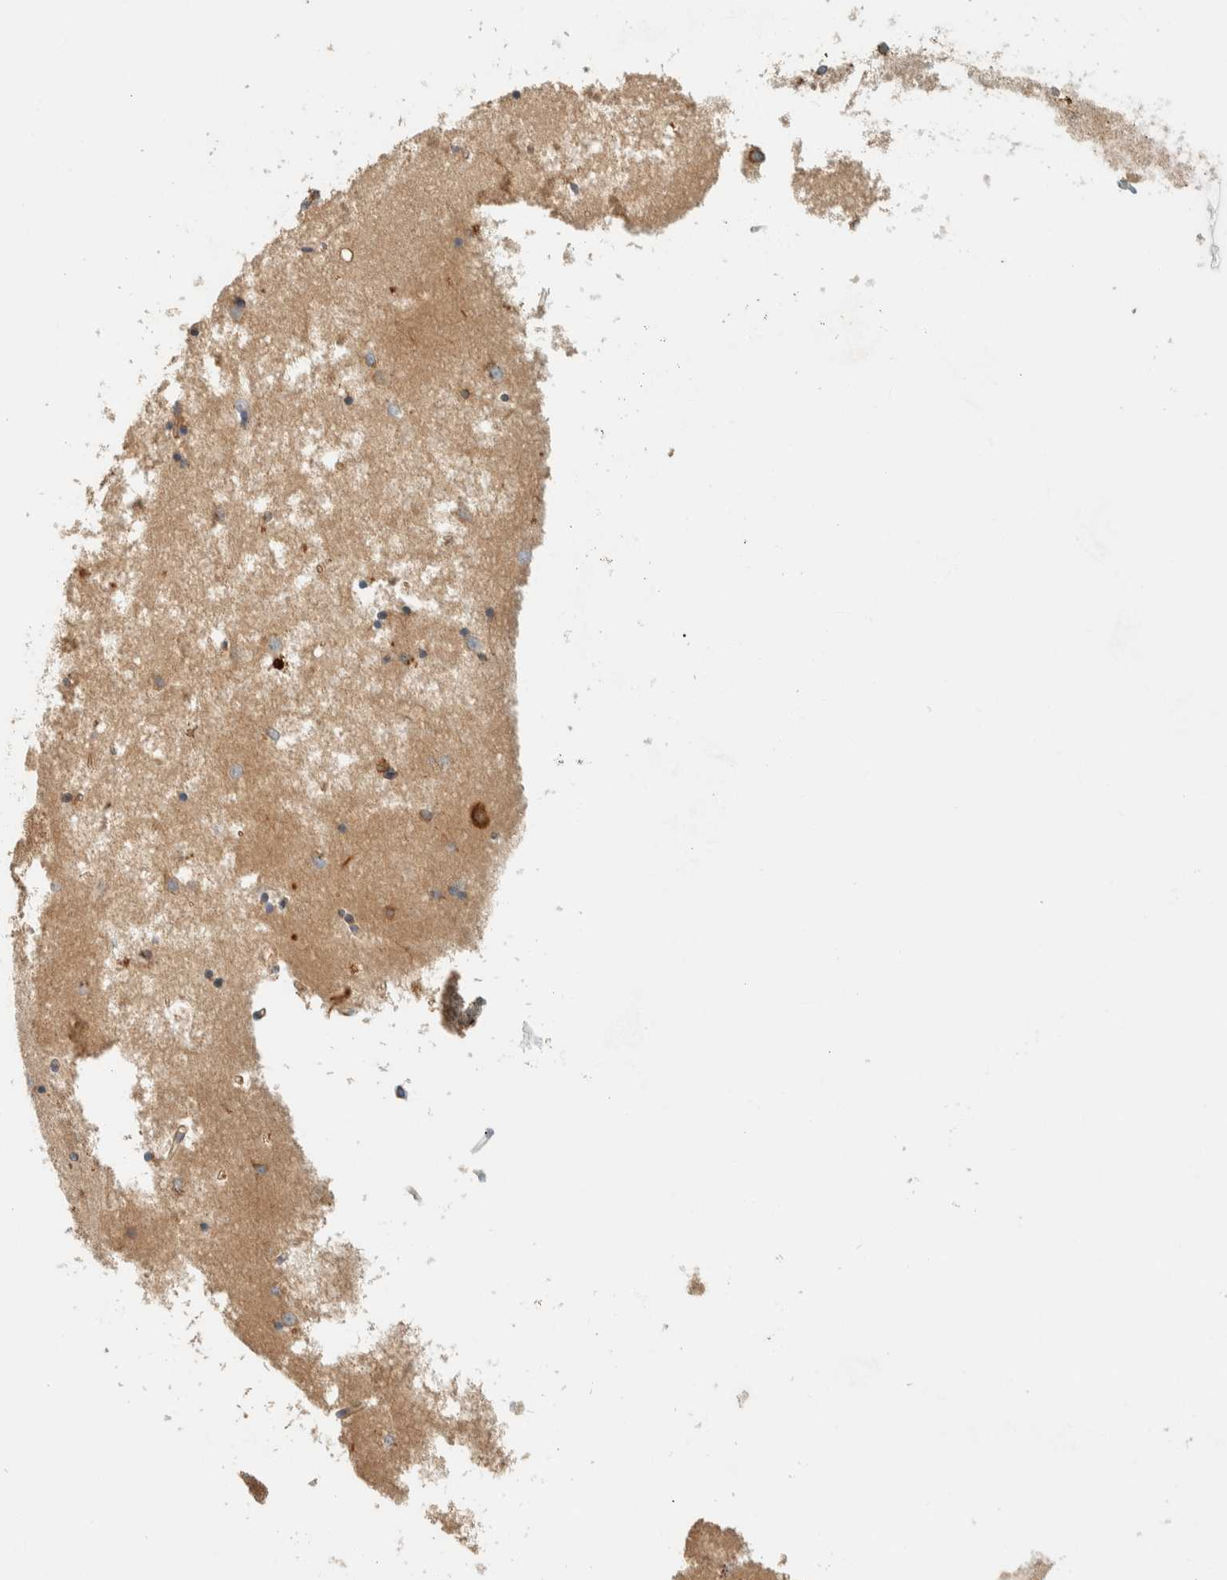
{"staining": {"intensity": "weak", "quantity": "25%-75%", "location": "cytoplasmic/membranous"}, "tissue": "caudate", "cell_type": "Glial cells", "image_type": "normal", "snomed": [{"axis": "morphology", "description": "Normal tissue, NOS"}, {"axis": "topography", "description": "Lateral ventricle wall"}], "caption": "Weak cytoplasmic/membranous positivity for a protein is appreciated in approximately 25%-75% of glial cells of unremarkable caudate using immunohistochemistry (IHC).", "gene": "ARFGEF1", "patient": {"sex": "male", "age": 45}}